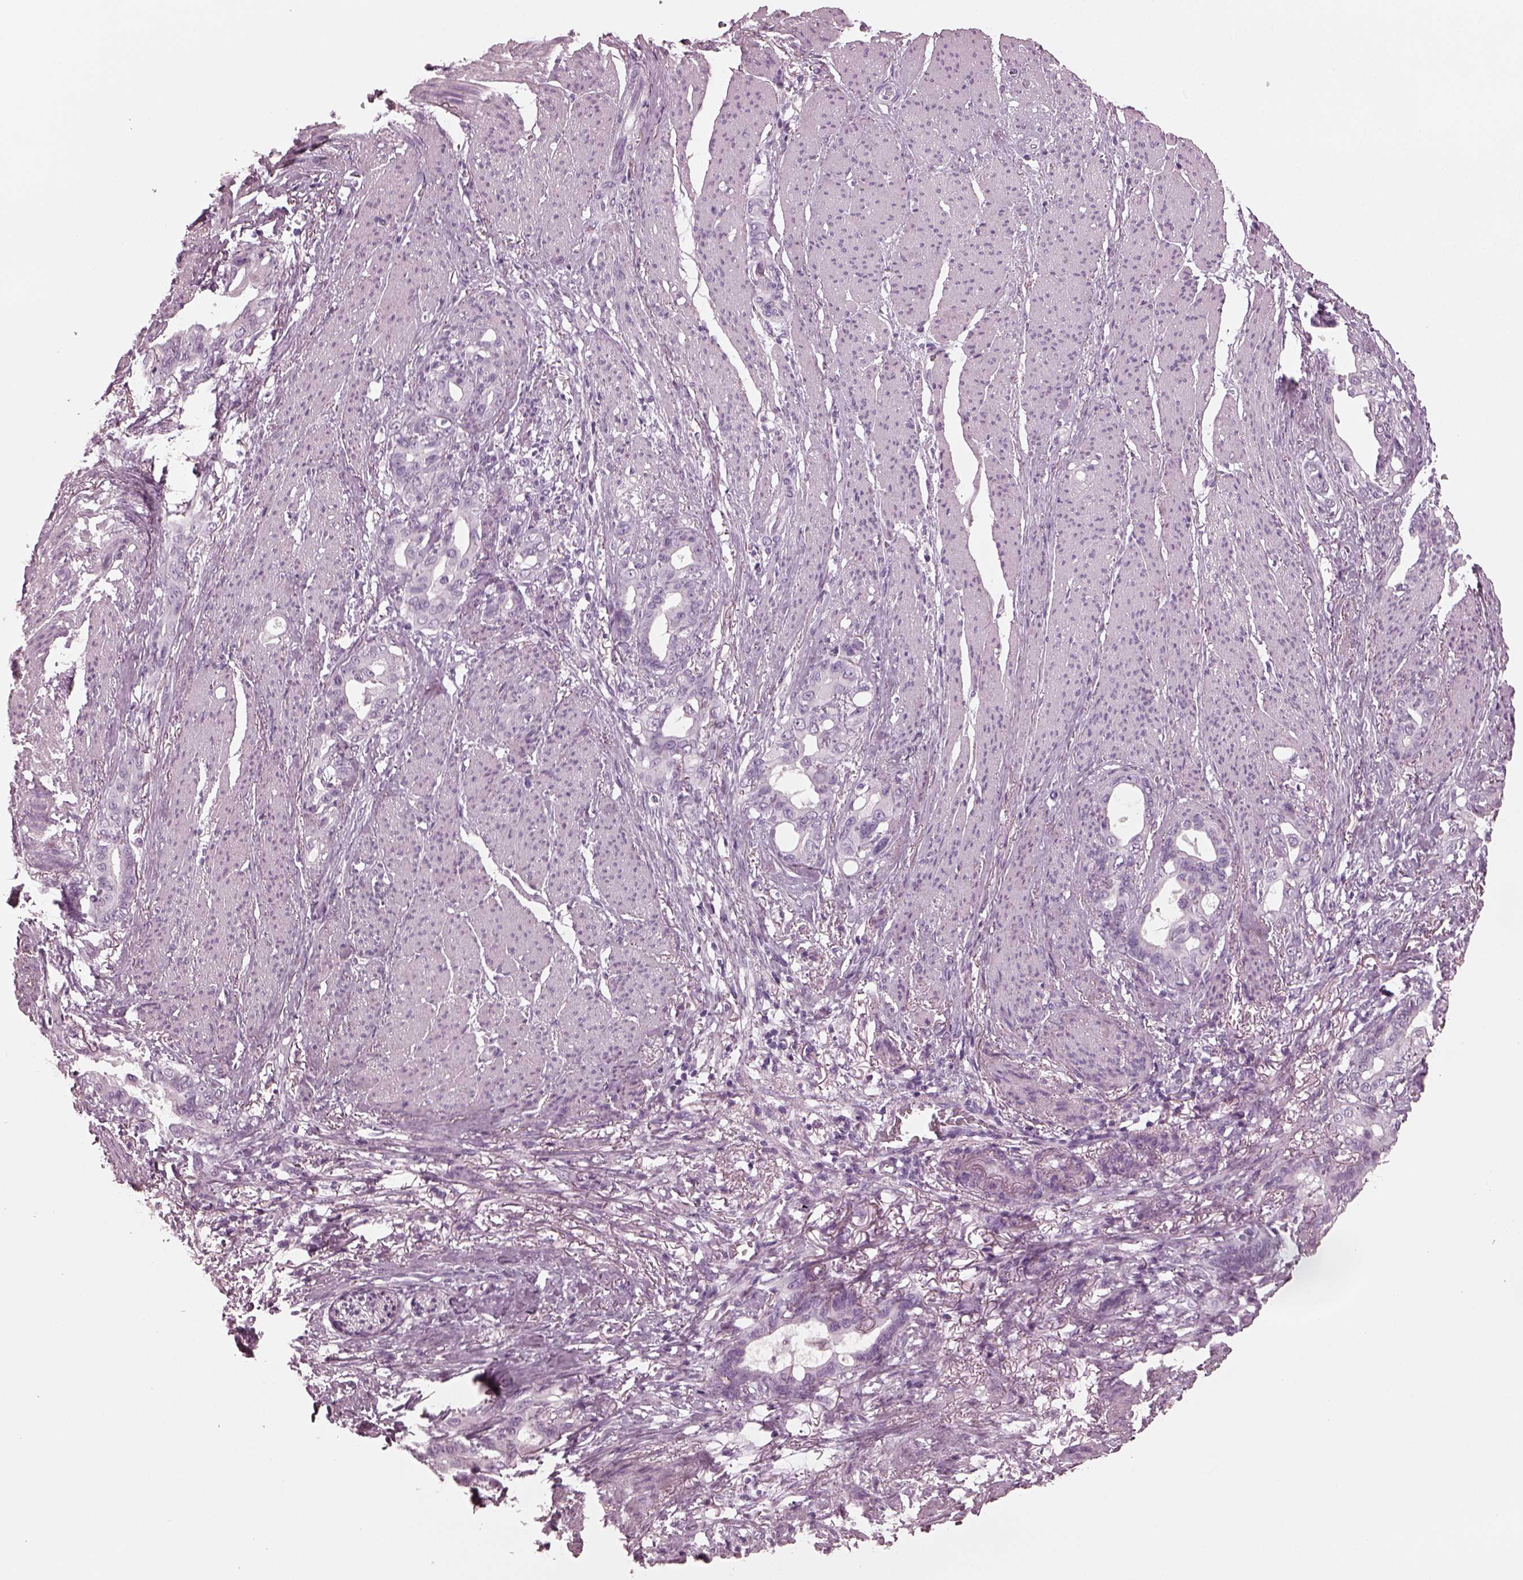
{"staining": {"intensity": "negative", "quantity": "none", "location": "none"}, "tissue": "stomach cancer", "cell_type": "Tumor cells", "image_type": "cancer", "snomed": [{"axis": "morphology", "description": "Normal tissue, NOS"}, {"axis": "morphology", "description": "Adenocarcinoma, NOS"}, {"axis": "topography", "description": "Esophagus"}, {"axis": "topography", "description": "Stomach, upper"}], "caption": "This is an immunohistochemistry histopathology image of stomach adenocarcinoma. There is no expression in tumor cells.", "gene": "GRM6", "patient": {"sex": "male", "age": 62}}